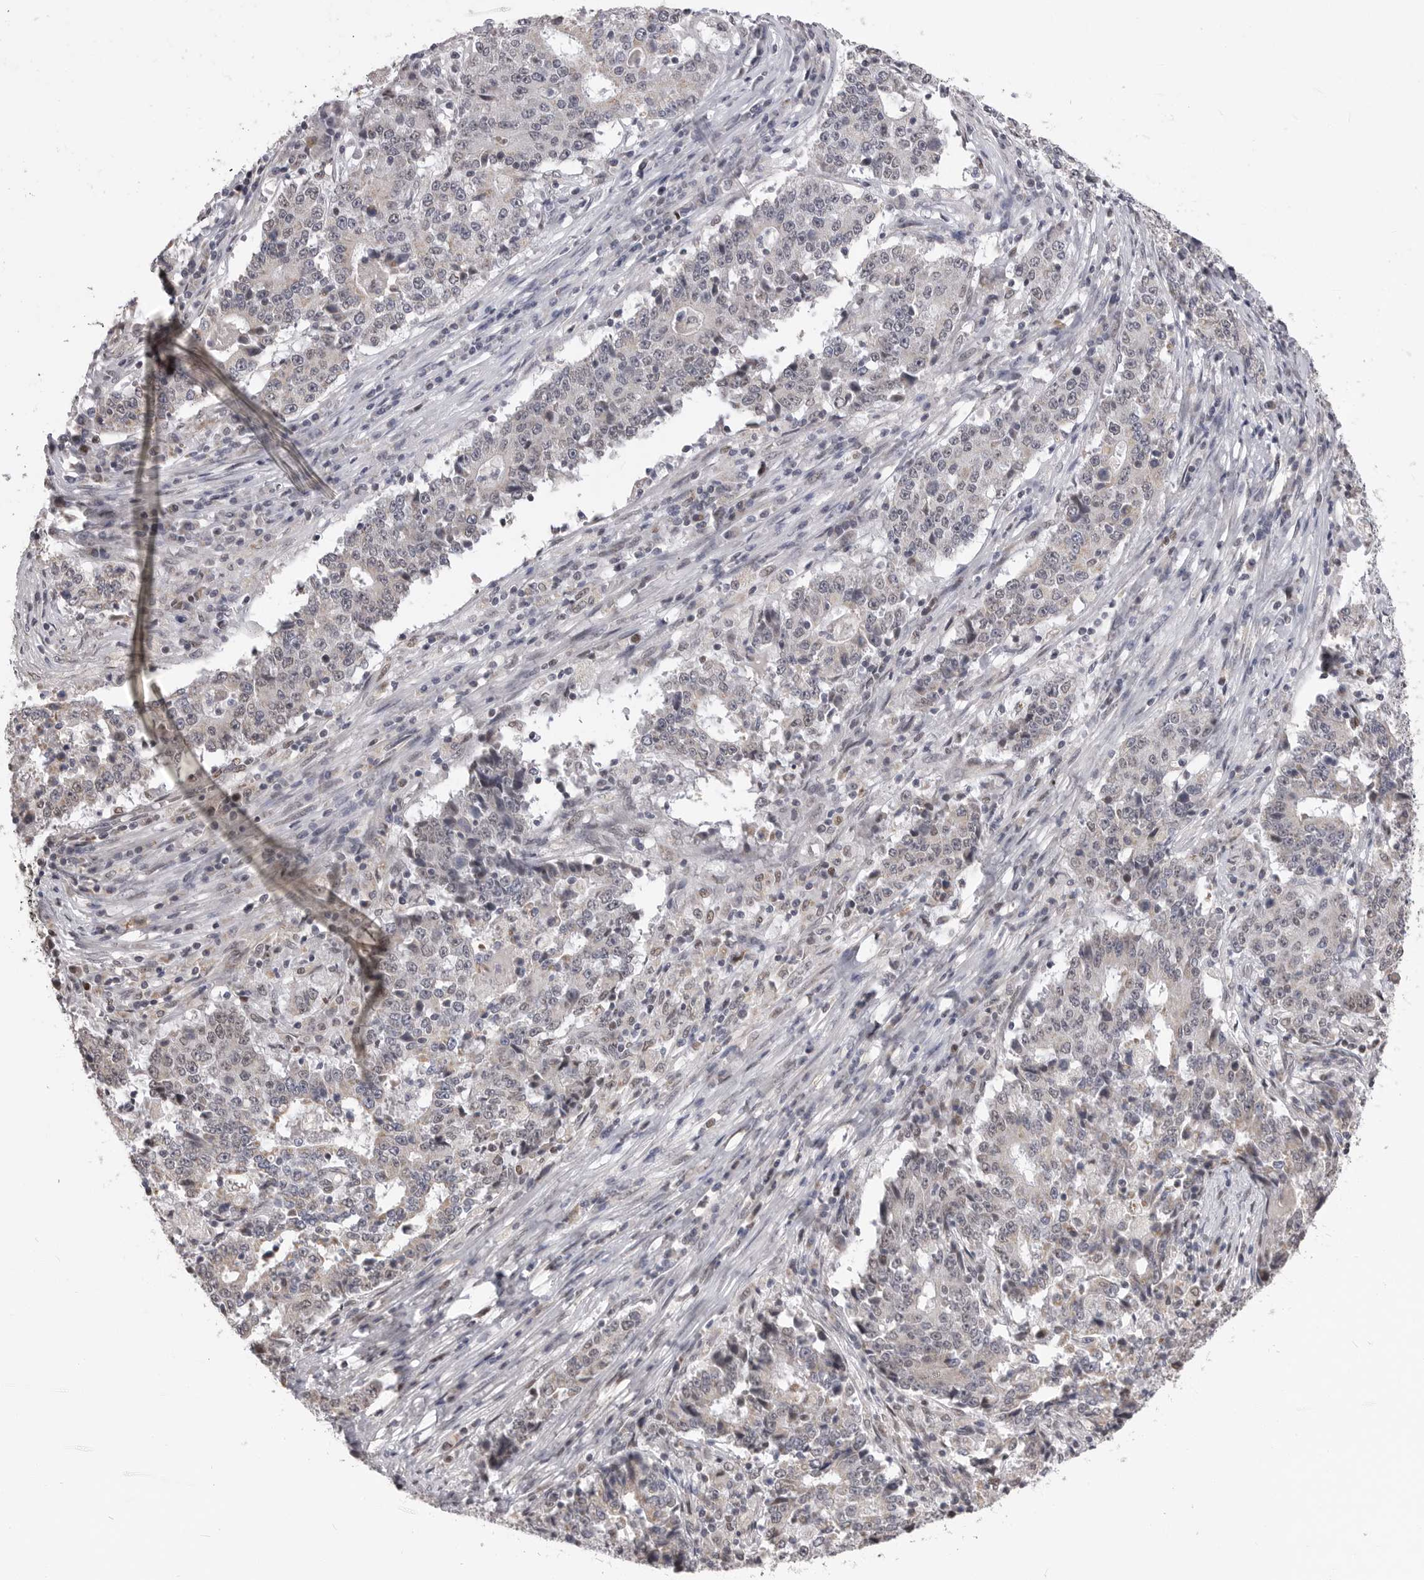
{"staining": {"intensity": "weak", "quantity": "<25%", "location": "nuclear"}, "tissue": "stomach cancer", "cell_type": "Tumor cells", "image_type": "cancer", "snomed": [{"axis": "morphology", "description": "Adenocarcinoma, NOS"}, {"axis": "topography", "description": "Stomach"}], "caption": "Tumor cells show no significant protein expression in adenocarcinoma (stomach).", "gene": "SMARCC1", "patient": {"sex": "male", "age": 59}}